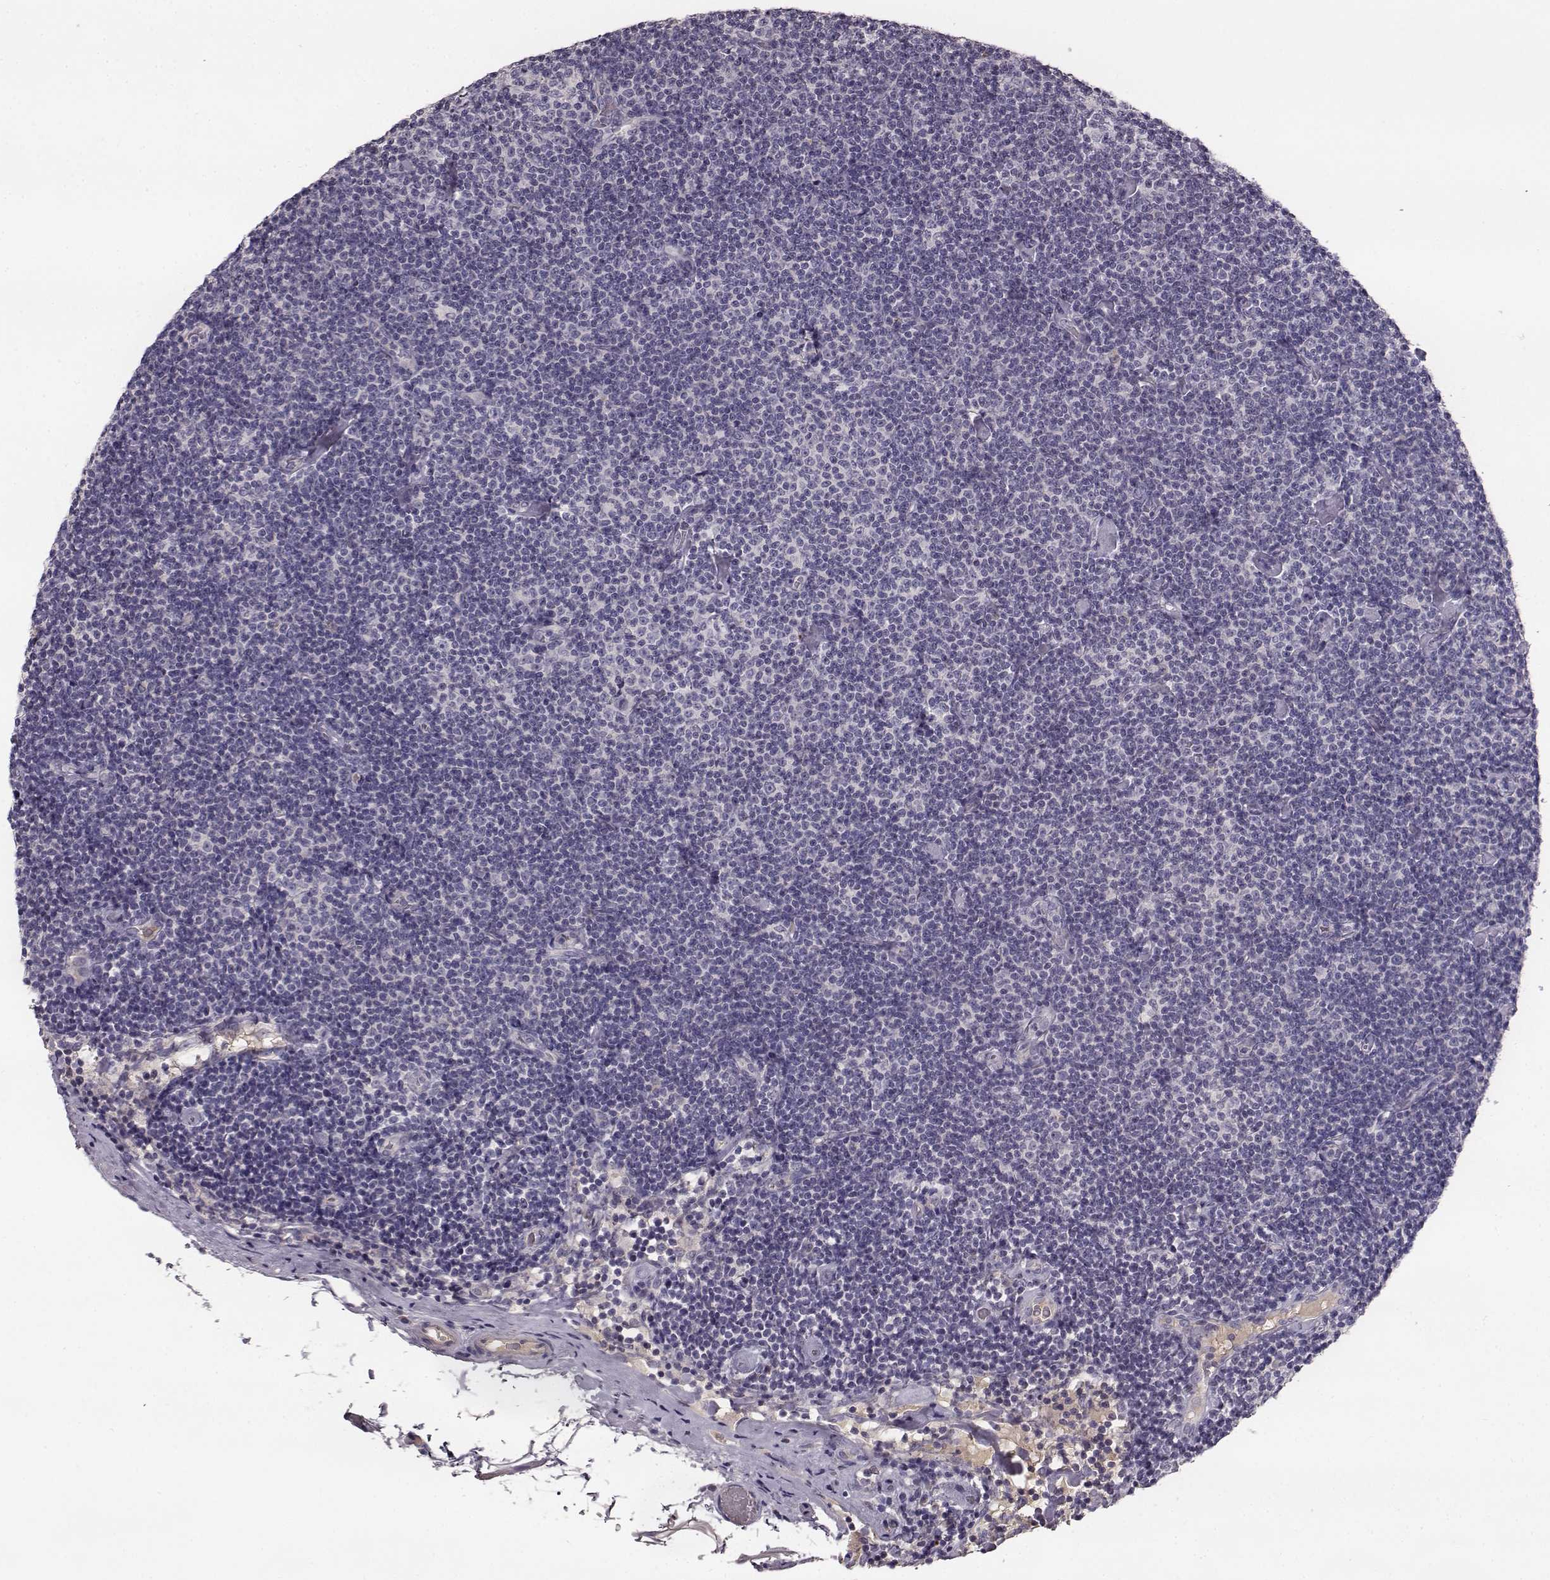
{"staining": {"intensity": "negative", "quantity": "none", "location": "none"}, "tissue": "lymphoma", "cell_type": "Tumor cells", "image_type": "cancer", "snomed": [{"axis": "morphology", "description": "Malignant lymphoma, non-Hodgkin's type, Low grade"}, {"axis": "topography", "description": "Lymph node"}], "caption": "Immunohistochemical staining of low-grade malignant lymphoma, non-Hodgkin's type exhibits no significant expression in tumor cells.", "gene": "YJEFN3", "patient": {"sex": "male", "age": 81}}